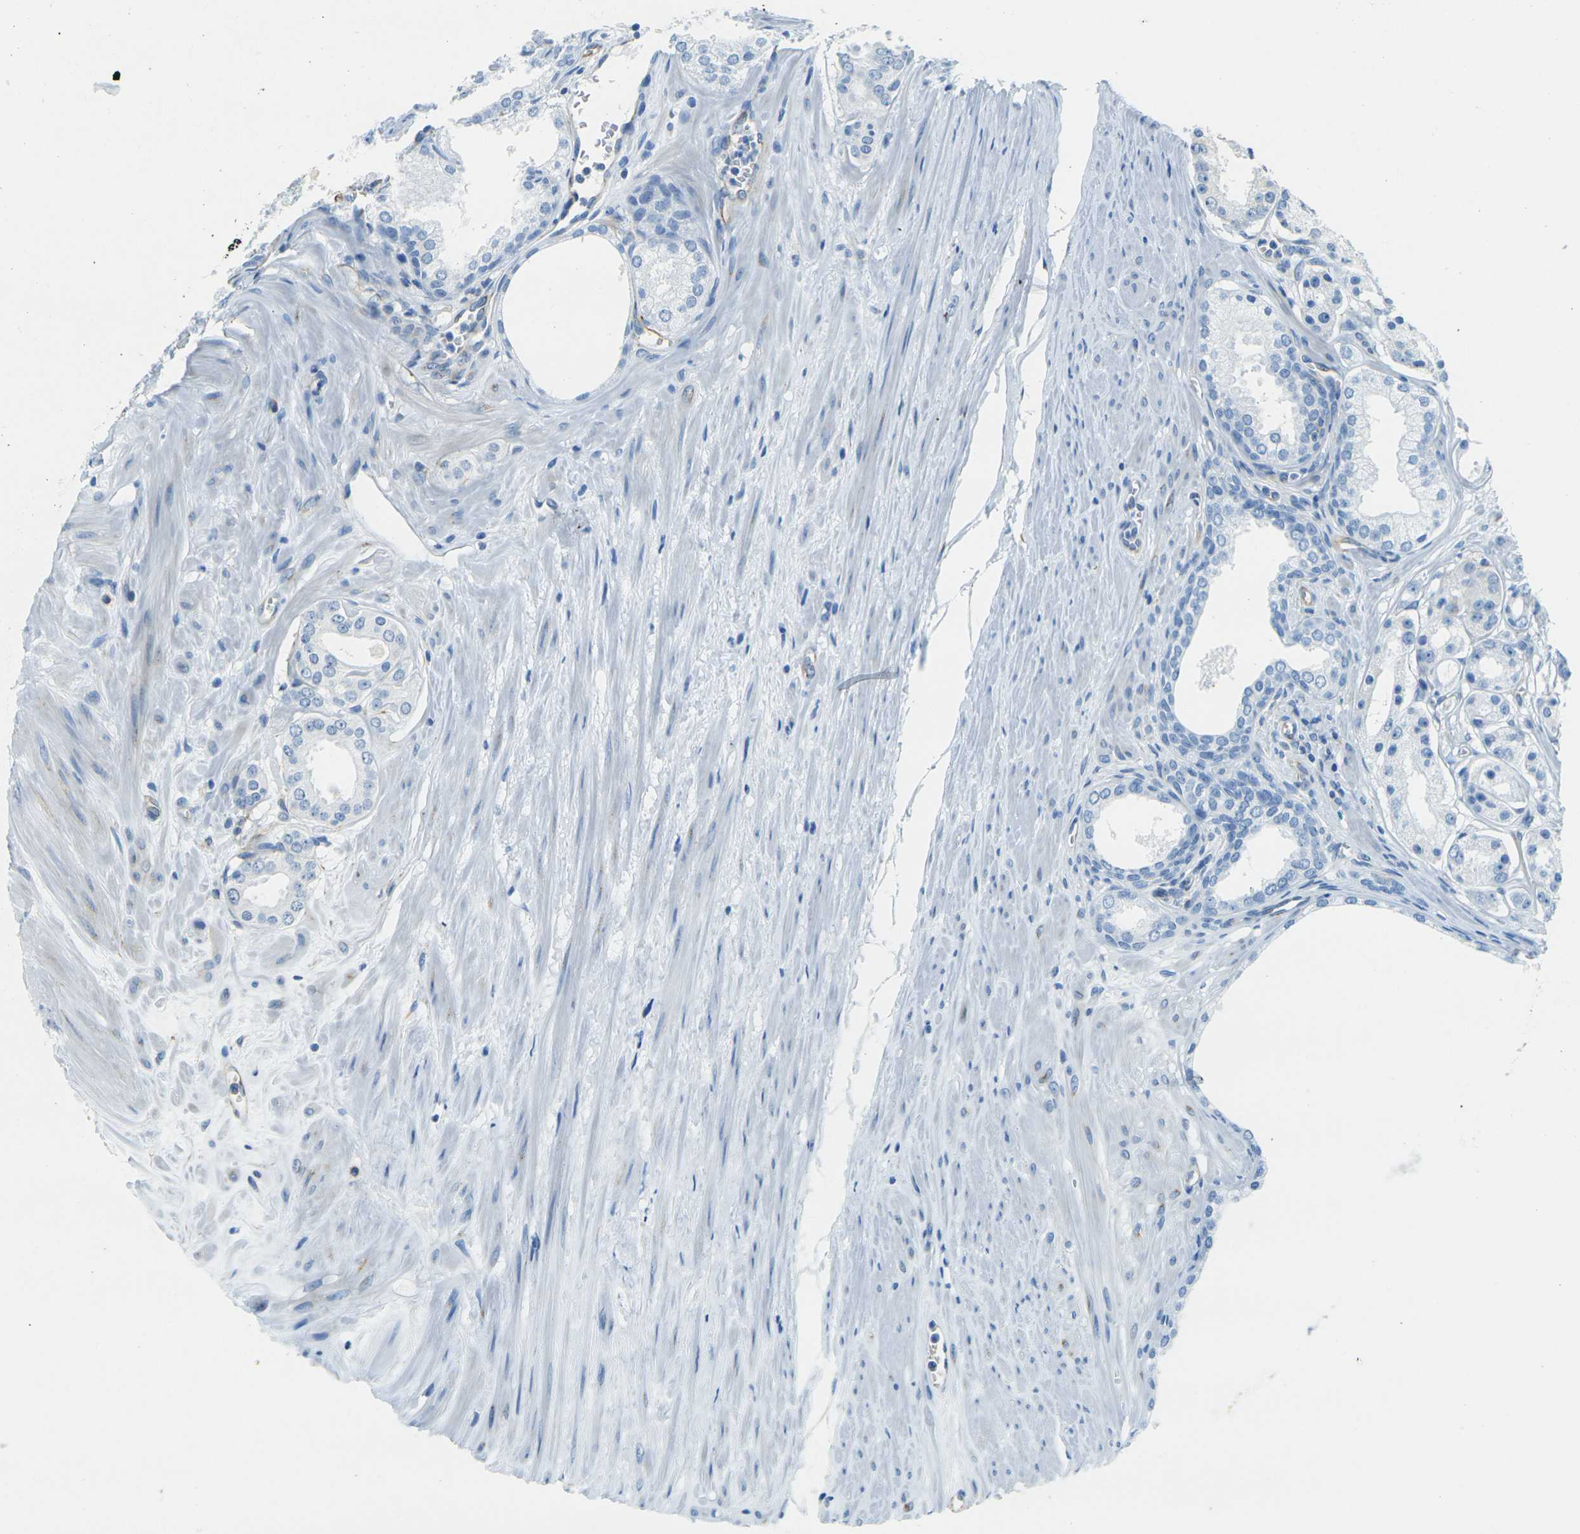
{"staining": {"intensity": "negative", "quantity": "none", "location": "none"}, "tissue": "prostate cancer", "cell_type": "Tumor cells", "image_type": "cancer", "snomed": [{"axis": "morphology", "description": "Adenocarcinoma, Low grade"}, {"axis": "topography", "description": "Prostate"}], "caption": "There is no significant positivity in tumor cells of prostate cancer (adenocarcinoma (low-grade)).", "gene": "SORT1", "patient": {"sex": "male", "age": 57}}